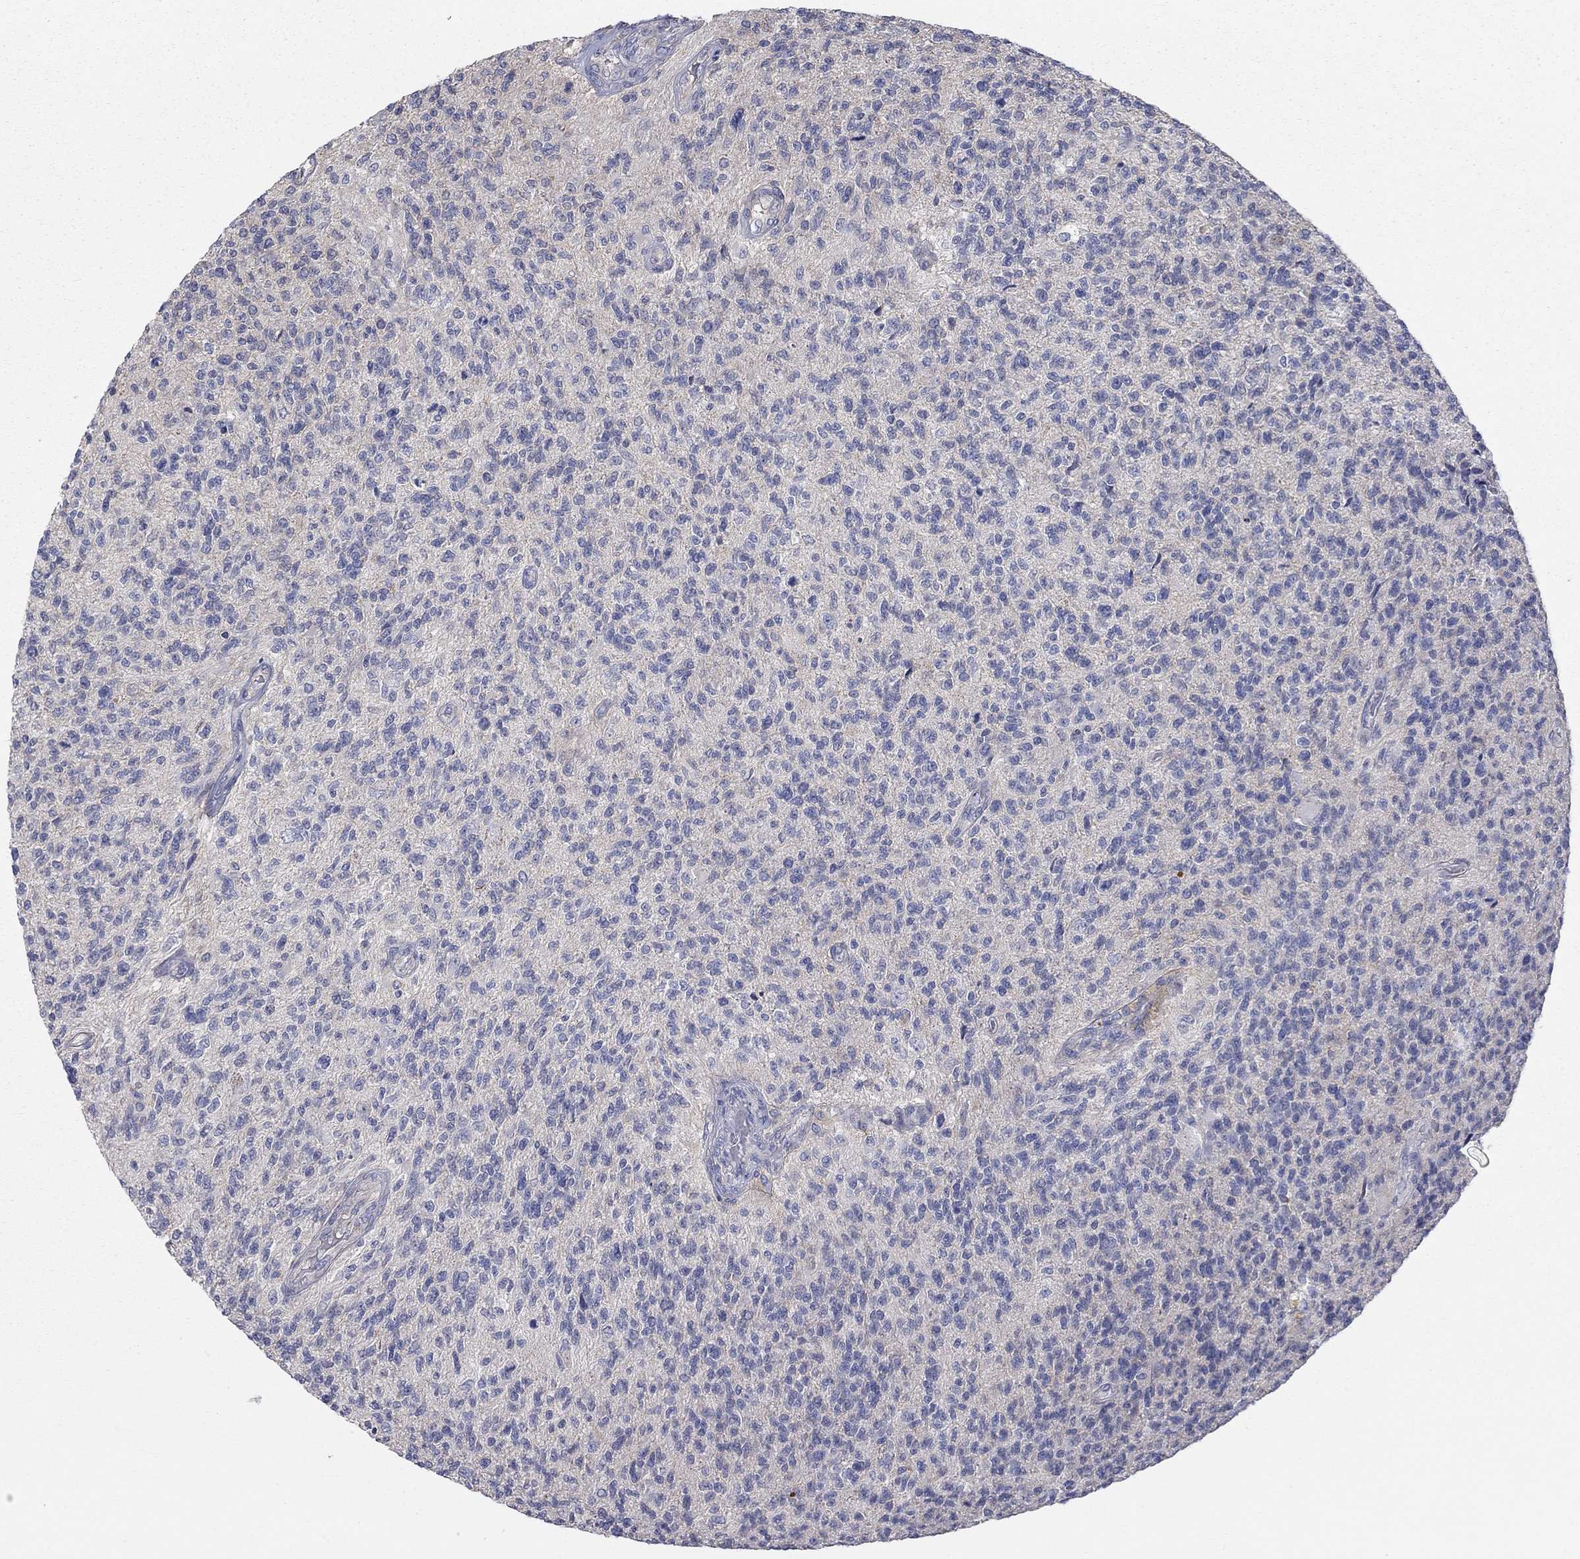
{"staining": {"intensity": "negative", "quantity": "none", "location": "none"}, "tissue": "glioma", "cell_type": "Tumor cells", "image_type": "cancer", "snomed": [{"axis": "morphology", "description": "Glioma, malignant, High grade"}, {"axis": "topography", "description": "Brain"}], "caption": "This is an immunohistochemistry histopathology image of glioma. There is no positivity in tumor cells.", "gene": "PCDHGA10", "patient": {"sex": "male", "age": 56}}